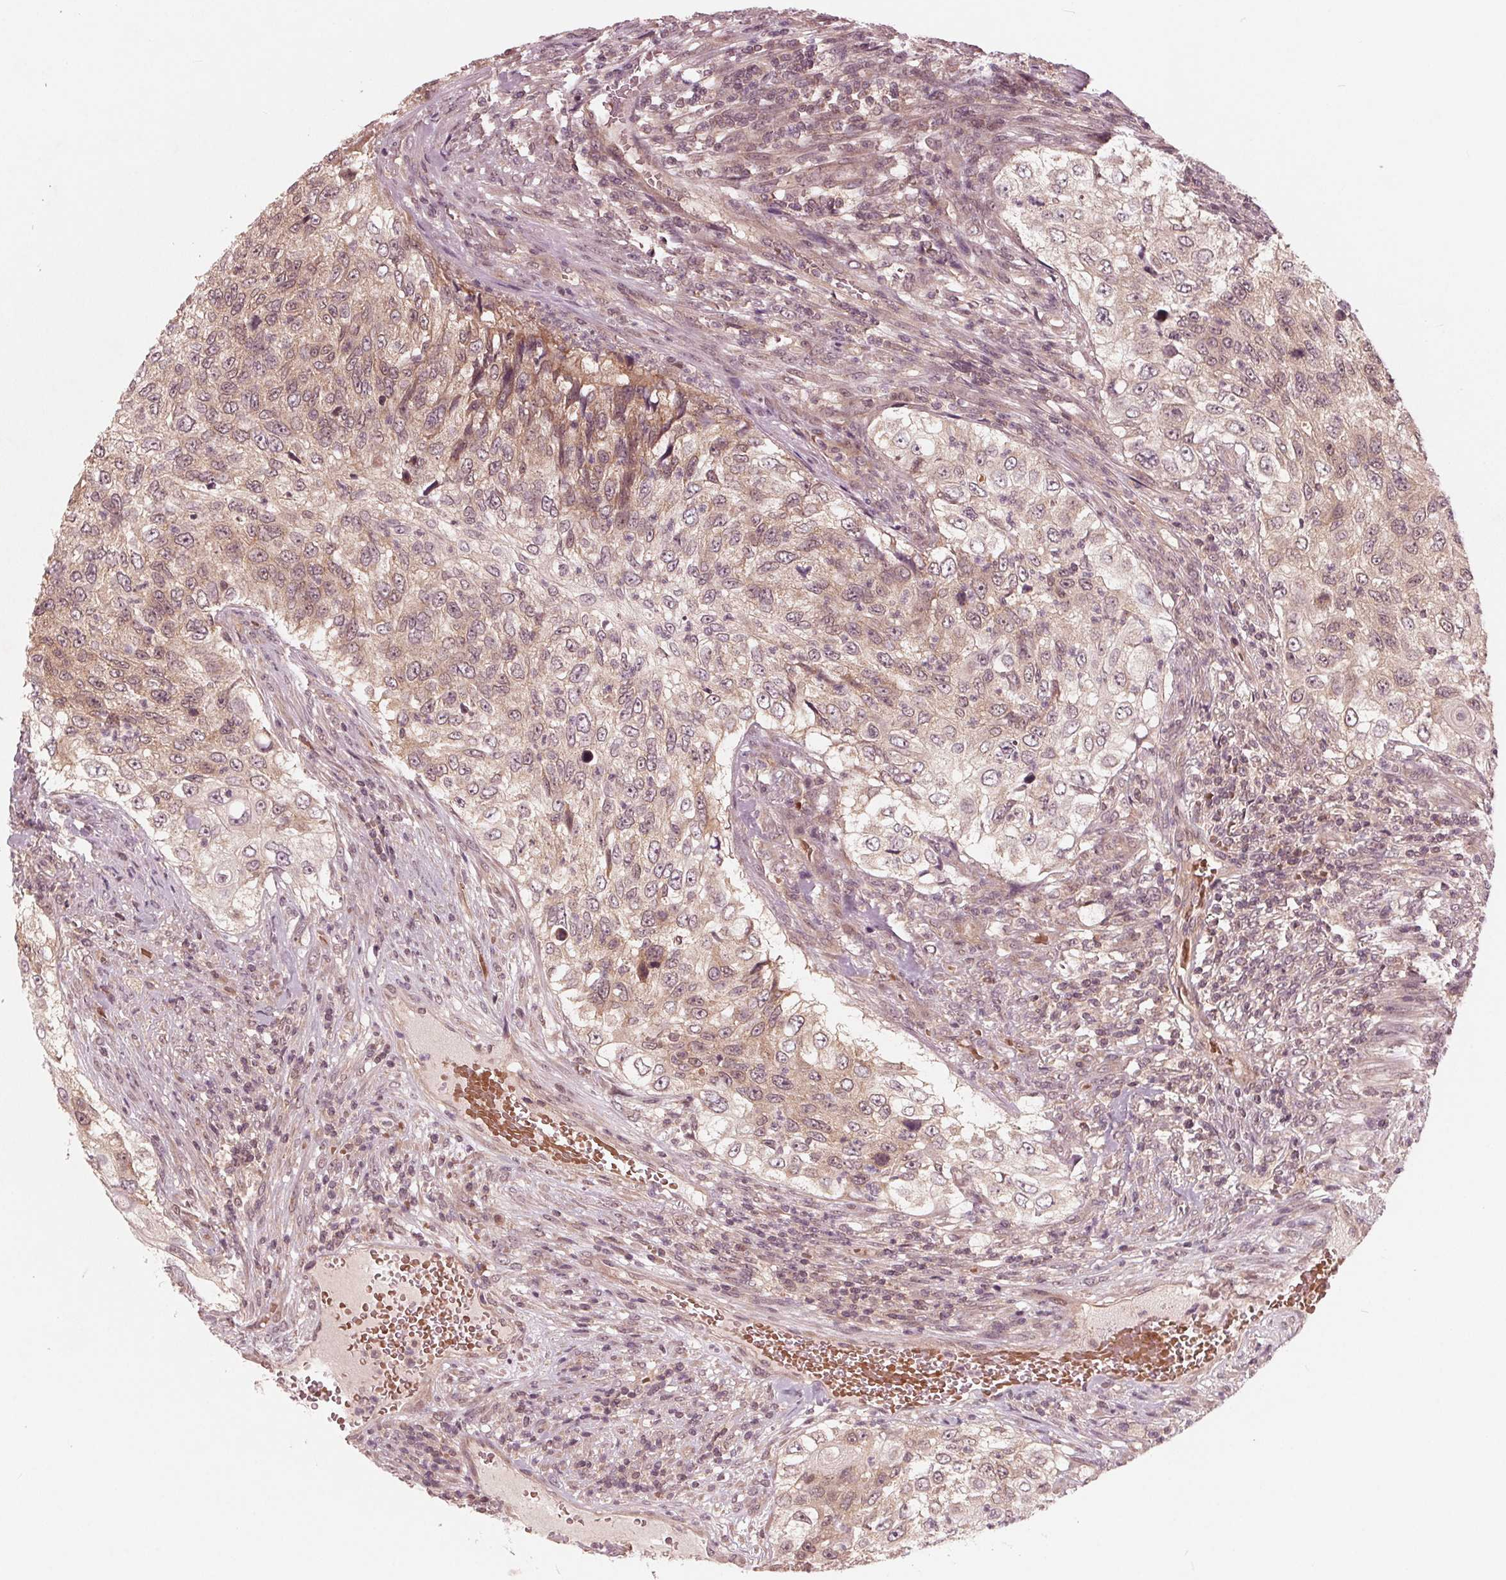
{"staining": {"intensity": "weak", "quantity": "25%-75%", "location": "cytoplasmic/membranous"}, "tissue": "urothelial cancer", "cell_type": "Tumor cells", "image_type": "cancer", "snomed": [{"axis": "morphology", "description": "Urothelial carcinoma, High grade"}, {"axis": "topography", "description": "Urinary bladder"}], "caption": "This histopathology image reveals urothelial cancer stained with immunohistochemistry to label a protein in brown. The cytoplasmic/membranous of tumor cells show weak positivity for the protein. Nuclei are counter-stained blue.", "gene": "UBALD1", "patient": {"sex": "female", "age": 60}}